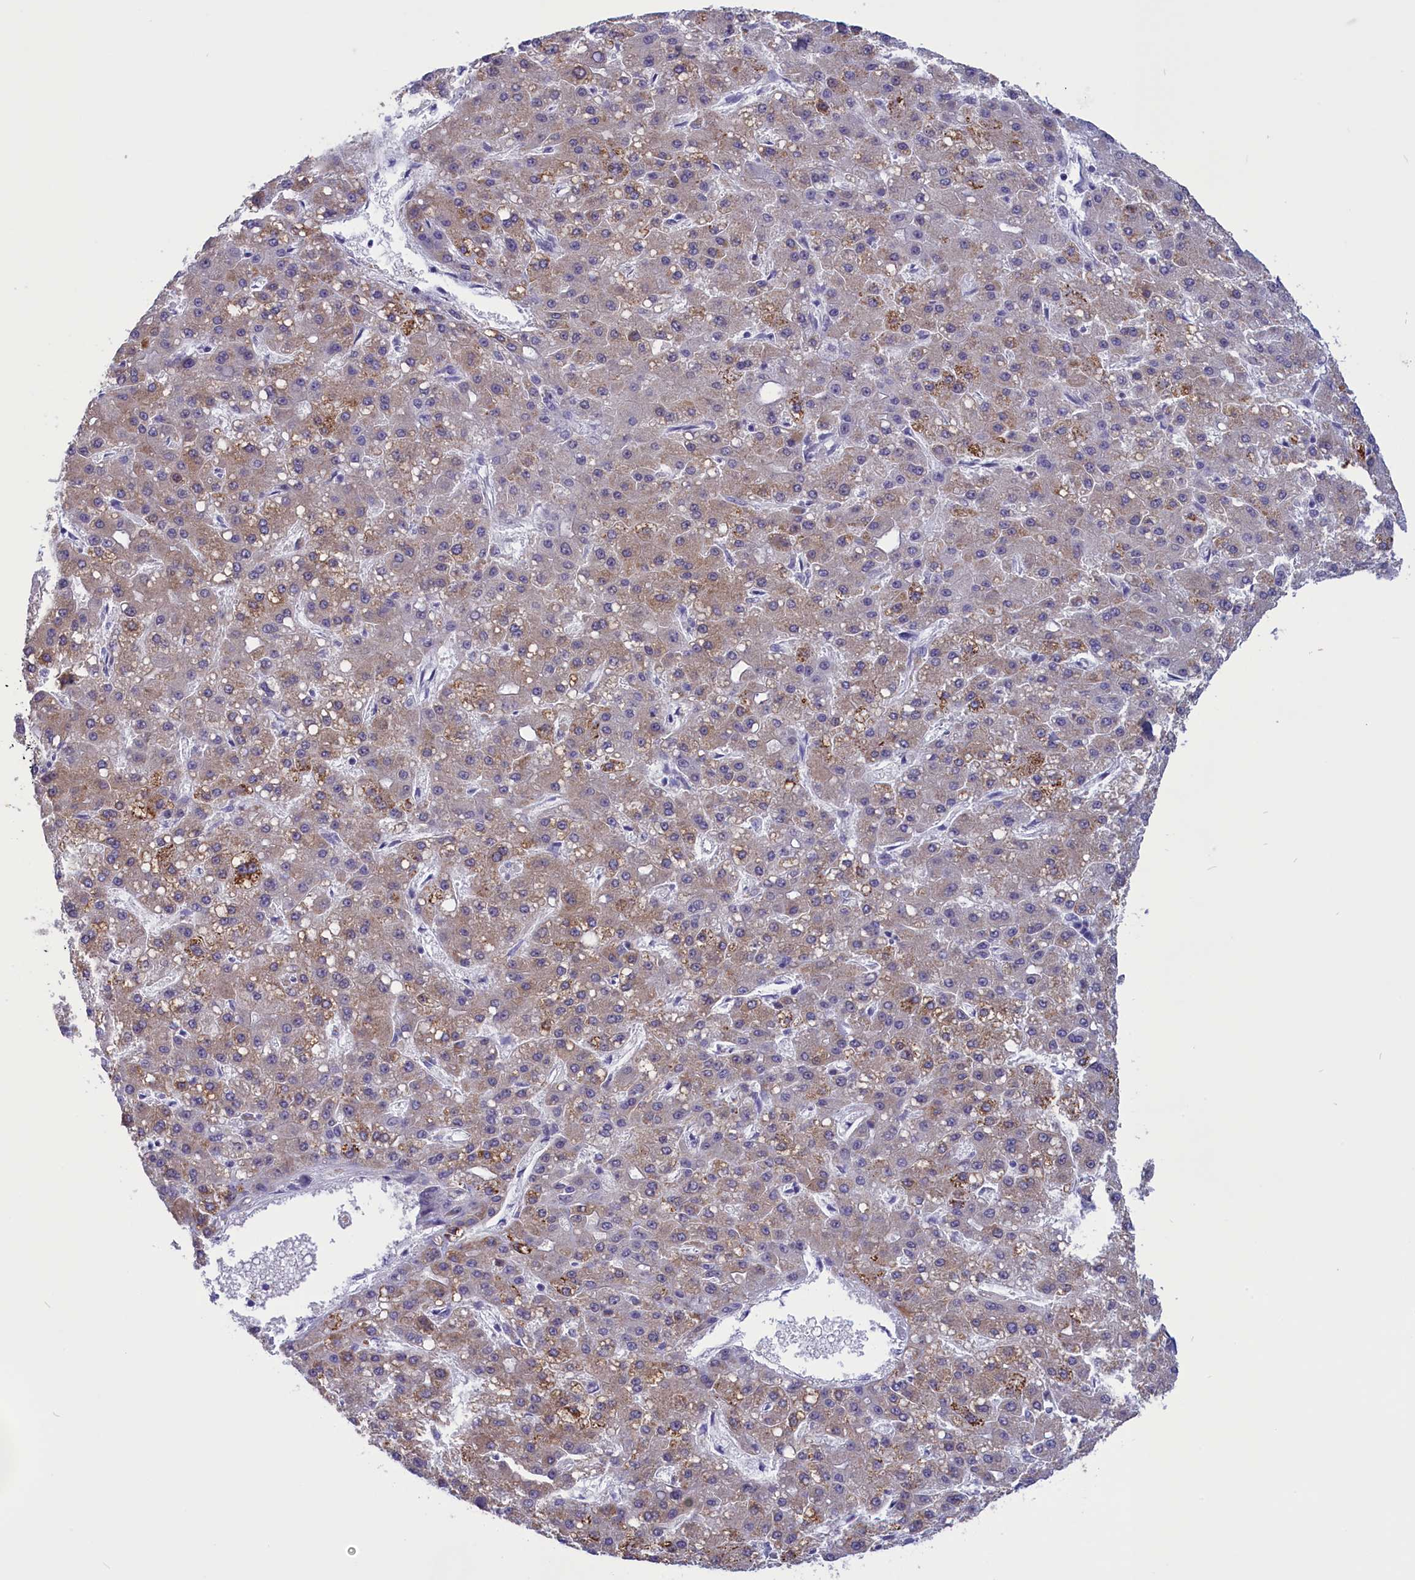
{"staining": {"intensity": "moderate", "quantity": "25%-75%", "location": "cytoplasmic/membranous"}, "tissue": "liver cancer", "cell_type": "Tumor cells", "image_type": "cancer", "snomed": [{"axis": "morphology", "description": "Carcinoma, Hepatocellular, NOS"}, {"axis": "topography", "description": "Liver"}], "caption": "Immunohistochemistry (IHC) of hepatocellular carcinoma (liver) reveals medium levels of moderate cytoplasmic/membranous staining in about 25%-75% of tumor cells.", "gene": "ELOA2", "patient": {"sex": "male", "age": 67}}